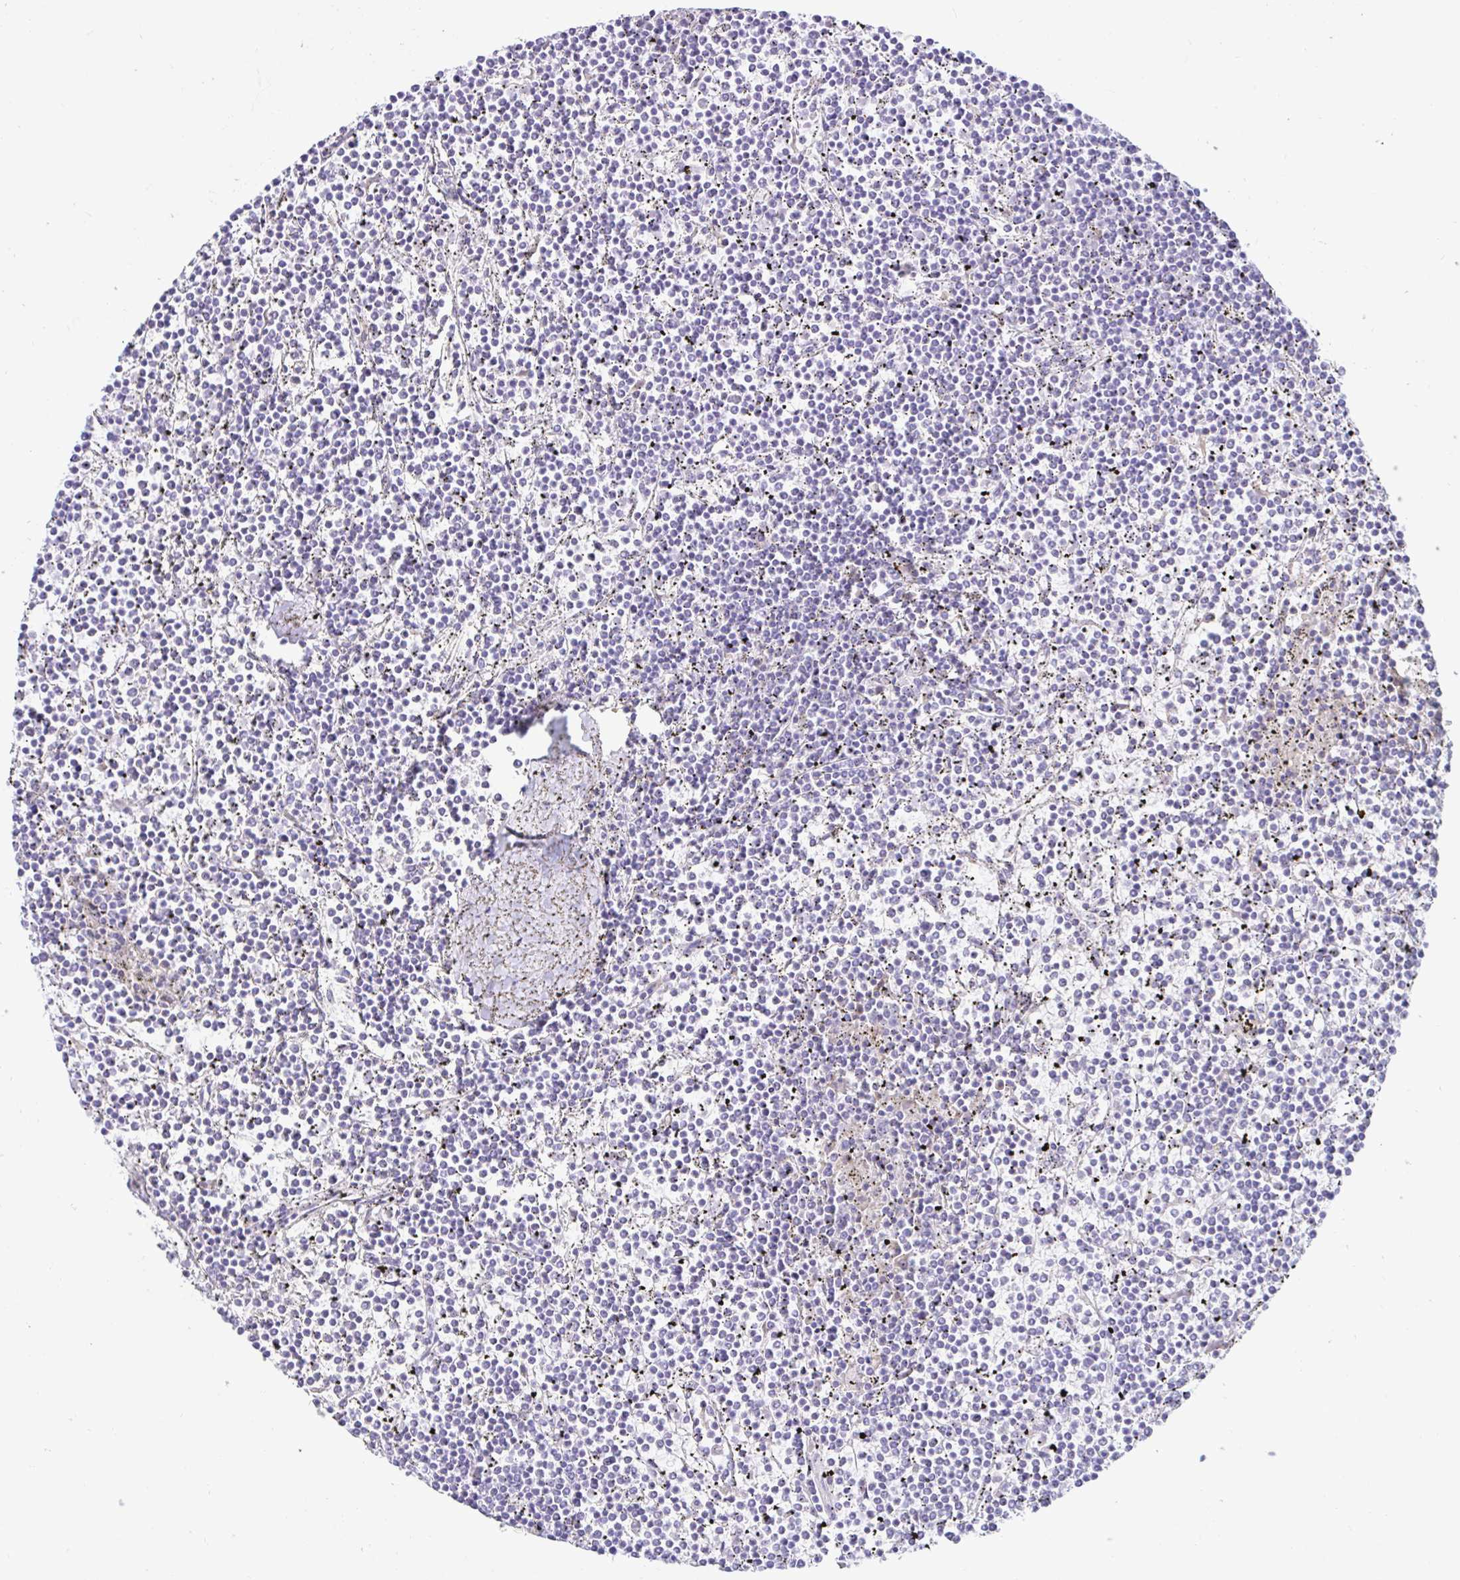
{"staining": {"intensity": "negative", "quantity": "none", "location": "none"}, "tissue": "lymphoma", "cell_type": "Tumor cells", "image_type": "cancer", "snomed": [{"axis": "morphology", "description": "Malignant lymphoma, non-Hodgkin's type, Low grade"}, {"axis": "topography", "description": "Spleen"}], "caption": "An immunohistochemistry micrograph of low-grade malignant lymphoma, non-Hodgkin's type is shown. There is no staining in tumor cells of low-grade malignant lymphoma, non-Hodgkin's type. (DAB immunohistochemistry (IHC), high magnification).", "gene": "BEST1", "patient": {"sex": "female", "age": 19}}